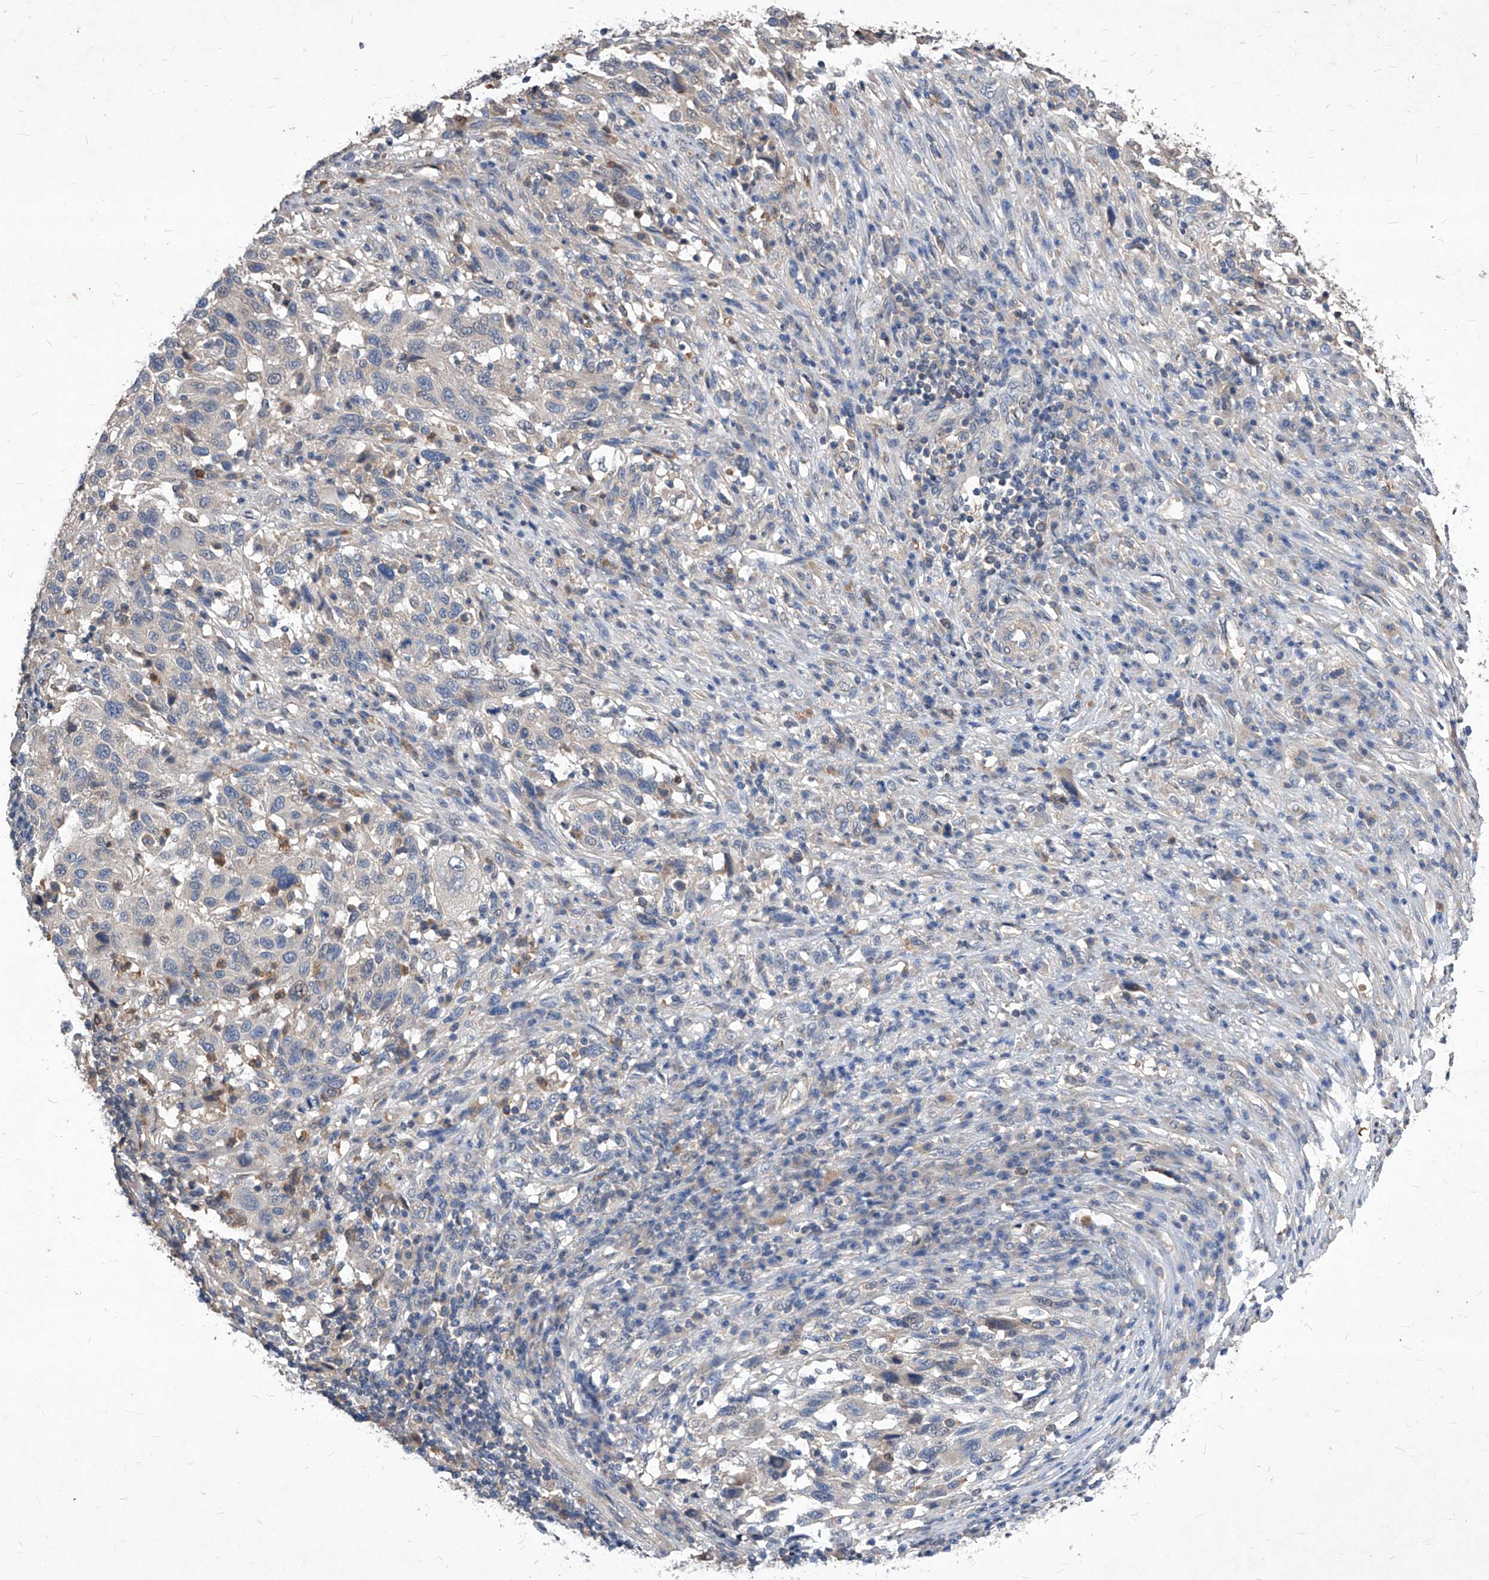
{"staining": {"intensity": "negative", "quantity": "none", "location": "none"}, "tissue": "melanoma", "cell_type": "Tumor cells", "image_type": "cancer", "snomed": [{"axis": "morphology", "description": "Malignant melanoma, Metastatic site"}, {"axis": "topography", "description": "Lymph node"}], "caption": "The immunohistochemistry (IHC) histopathology image has no significant expression in tumor cells of malignant melanoma (metastatic site) tissue. (DAB (3,3'-diaminobenzidine) IHC with hematoxylin counter stain).", "gene": "SYNGR1", "patient": {"sex": "male", "age": 61}}